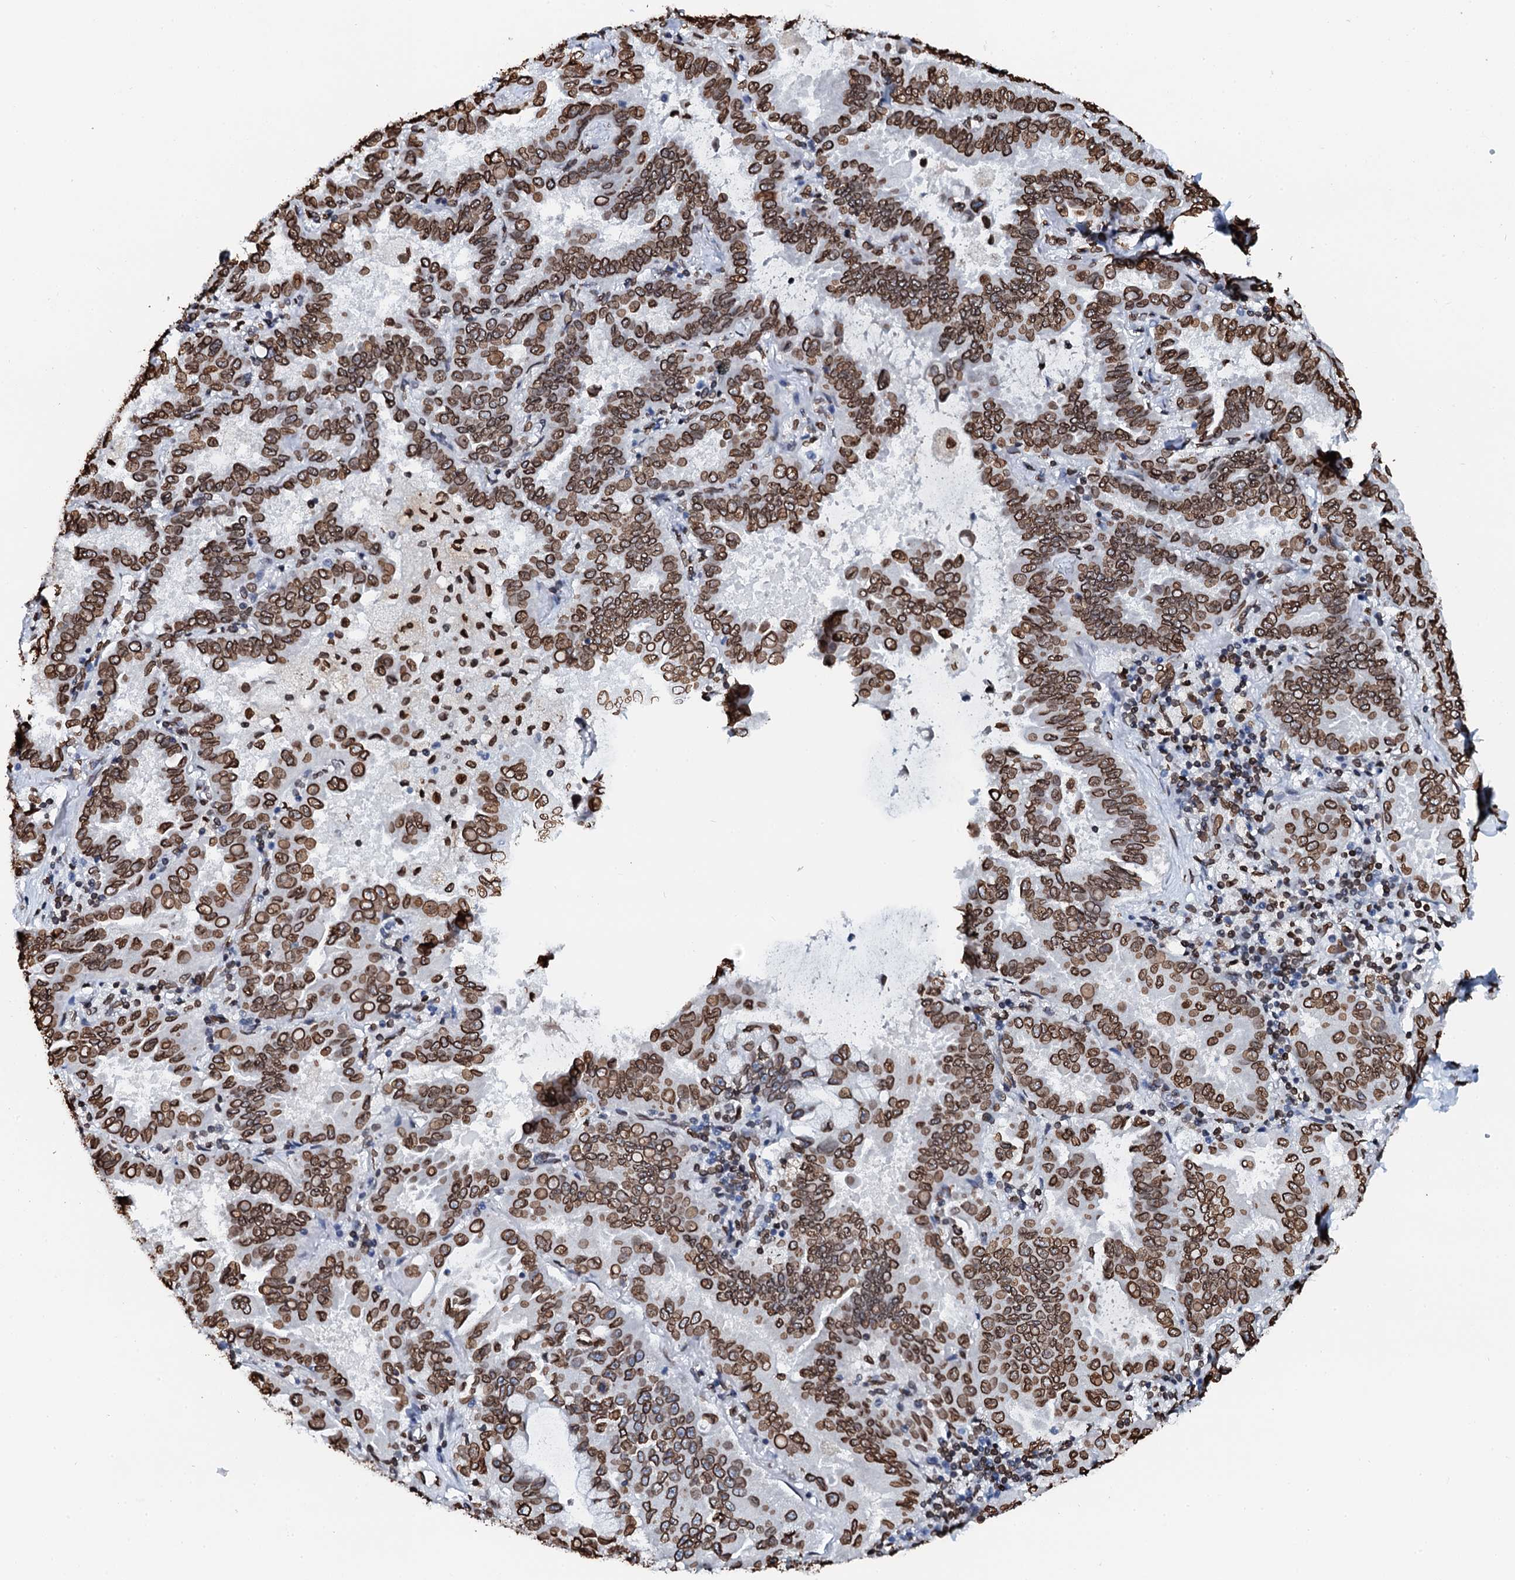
{"staining": {"intensity": "strong", "quantity": ">75%", "location": "cytoplasmic/membranous,nuclear"}, "tissue": "lung cancer", "cell_type": "Tumor cells", "image_type": "cancer", "snomed": [{"axis": "morphology", "description": "Adenocarcinoma, NOS"}, {"axis": "topography", "description": "Lung"}], "caption": "Adenocarcinoma (lung) stained with a brown dye exhibits strong cytoplasmic/membranous and nuclear positive staining in approximately >75% of tumor cells.", "gene": "KATNAL2", "patient": {"sex": "male", "age": 64}}